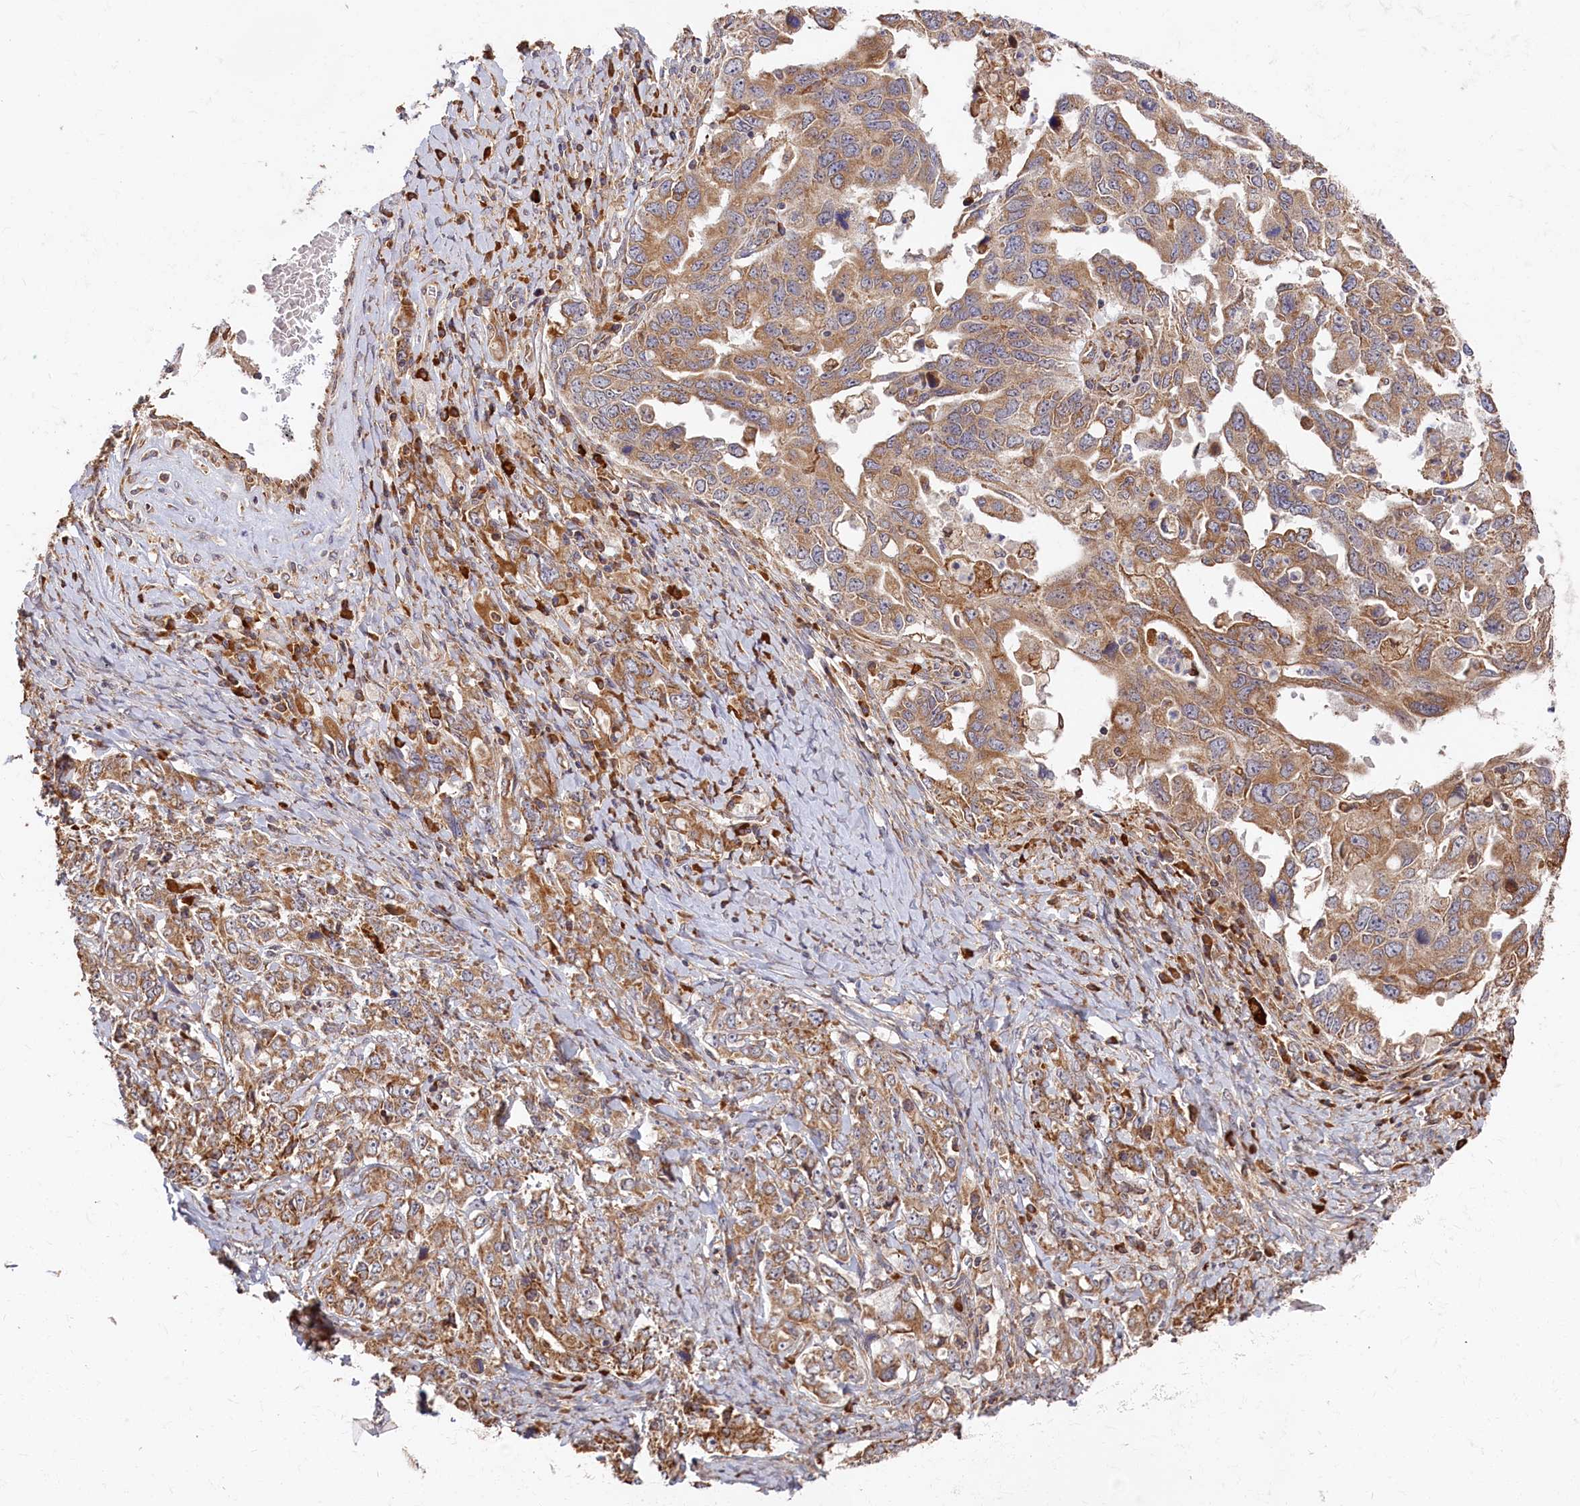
{"staining": {"intensity": "moderate", "quantity": ">75%", "location": "cytoplasmic/membranous"}, "tissue": "ovarian cancer", "cell_type": "Tumor cells", "image_type": "cancer", "snomed": [{"axis": "morphology", "description": "Carcinoma, endometroid"}, {"axis": "topography", "description": "Ovary"}], "caption": "This image demonstrates ovarian endometroid carcinoma stained with IHC to label a protein in brown. The cytoplasmic/membranous of tumor cells show moderate positivity for the protein. Nuclei are counter-stained blue.", "gene": "CEP44", "patient": {"sex": "female", "age": 62}}